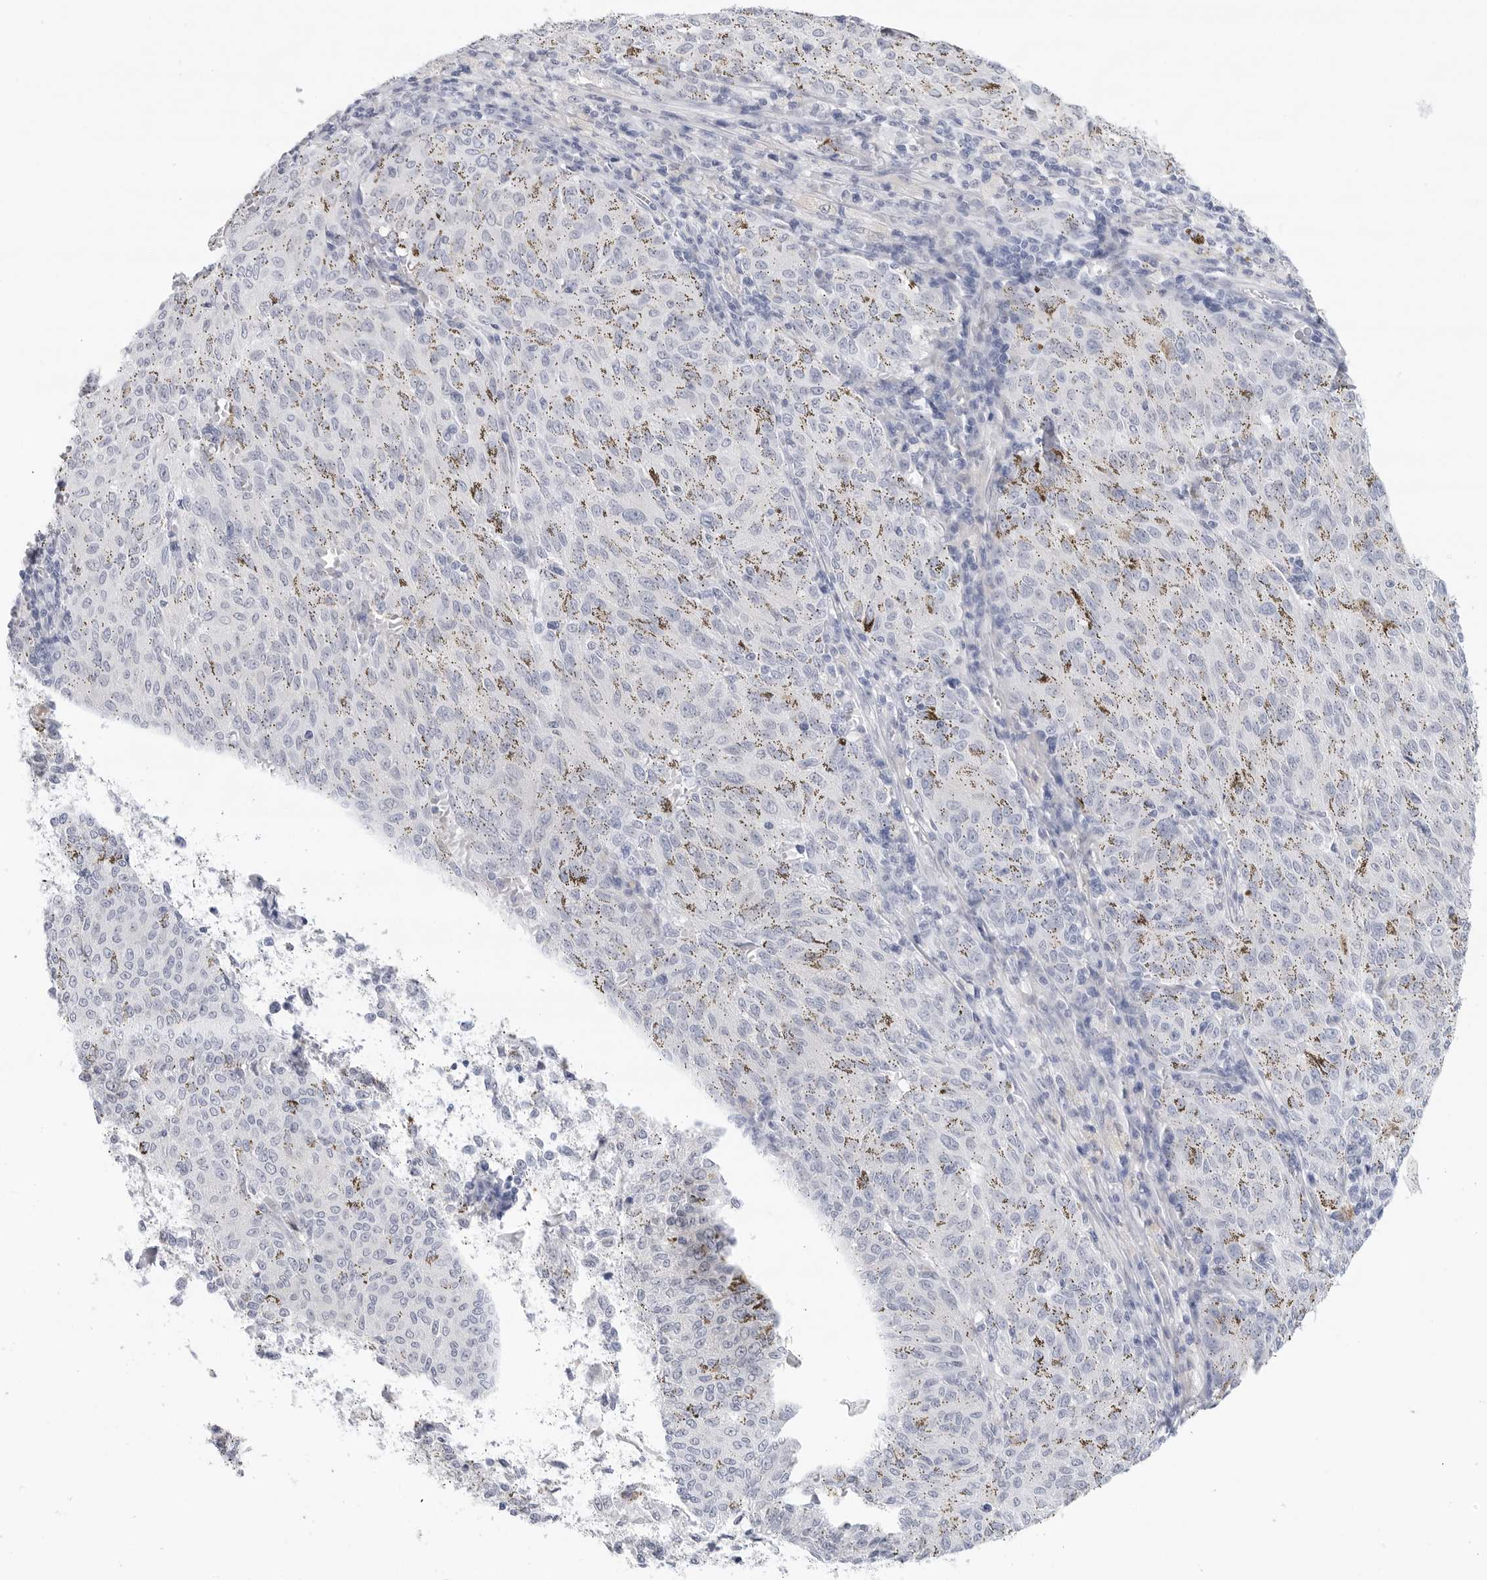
{"staining": {"intensity": "negative", "quantity": "none", "location": "none"}, "tissue": "melanoma", "cell_type": "Tumor cells", "image_type": "cancer", "snomed": [{"axis": "morphology", "description": "Malignant melanoma, NOS"}, {"axis": "topography", "description": "Skin"}], "caption": "Image shows no significant protein positivity in tumor cells of malignant melanoma.", "gene": "SLC19A1", "patient": {"sex": "female", "age": 72}}